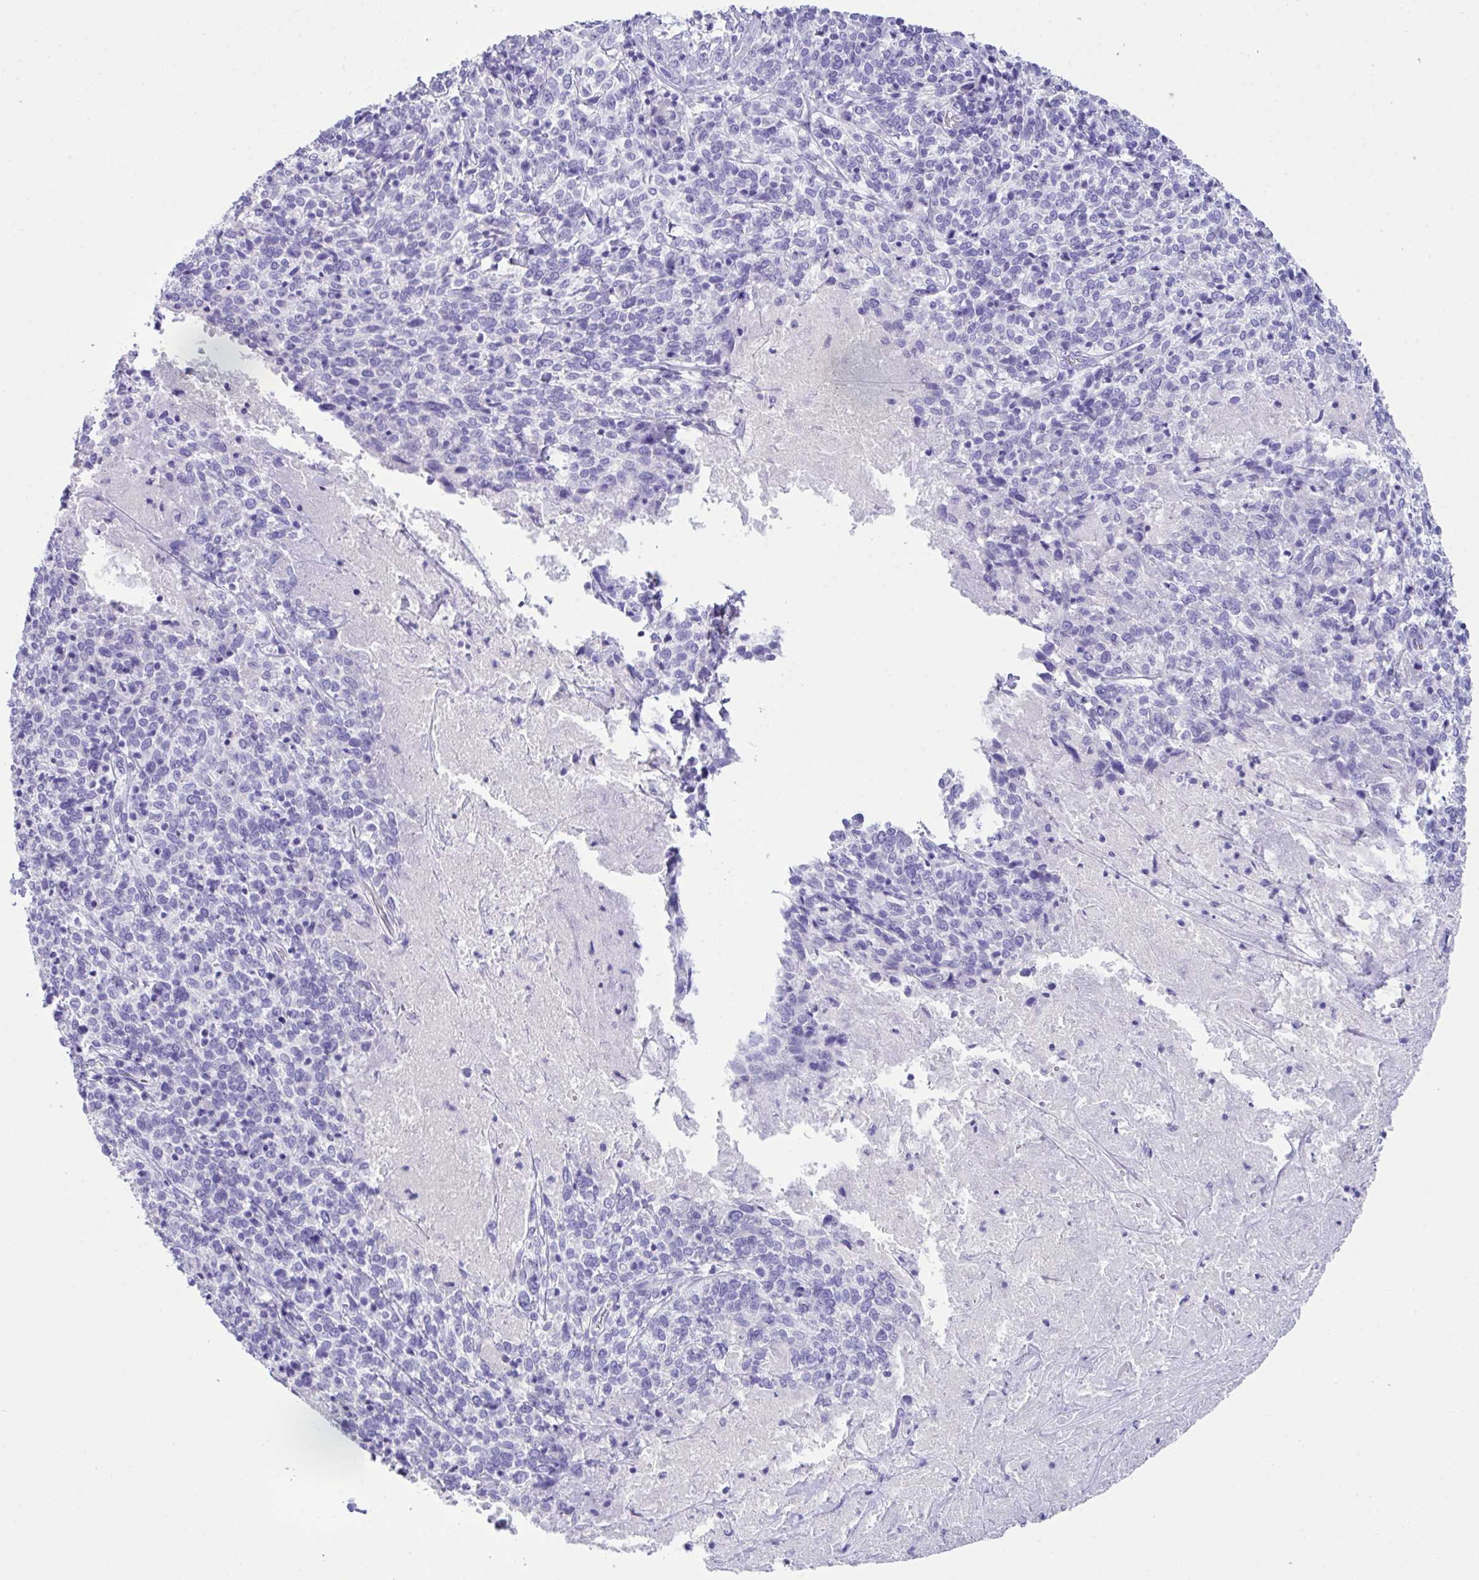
{"staining": {"intensity": "negative", "quantity": "none", "location": "none"}, "tissue": "cervical cancer", "cell_type": "Tumor cells", "image_type": "cancer", "snomed": [{"axis": "morphology", "description": "Squamous cell carcinoma, NOS"}, {"axis": "topography", "description": "Cervix"}], "caption": "A high-resolution image shows immunohistochemistry staining of squamous cell carcinoma (cervical), which demonstrates no significant expression in tumor cells.", "gene": "LGALS4", "patient": {"sex": "female", "age": 46}}